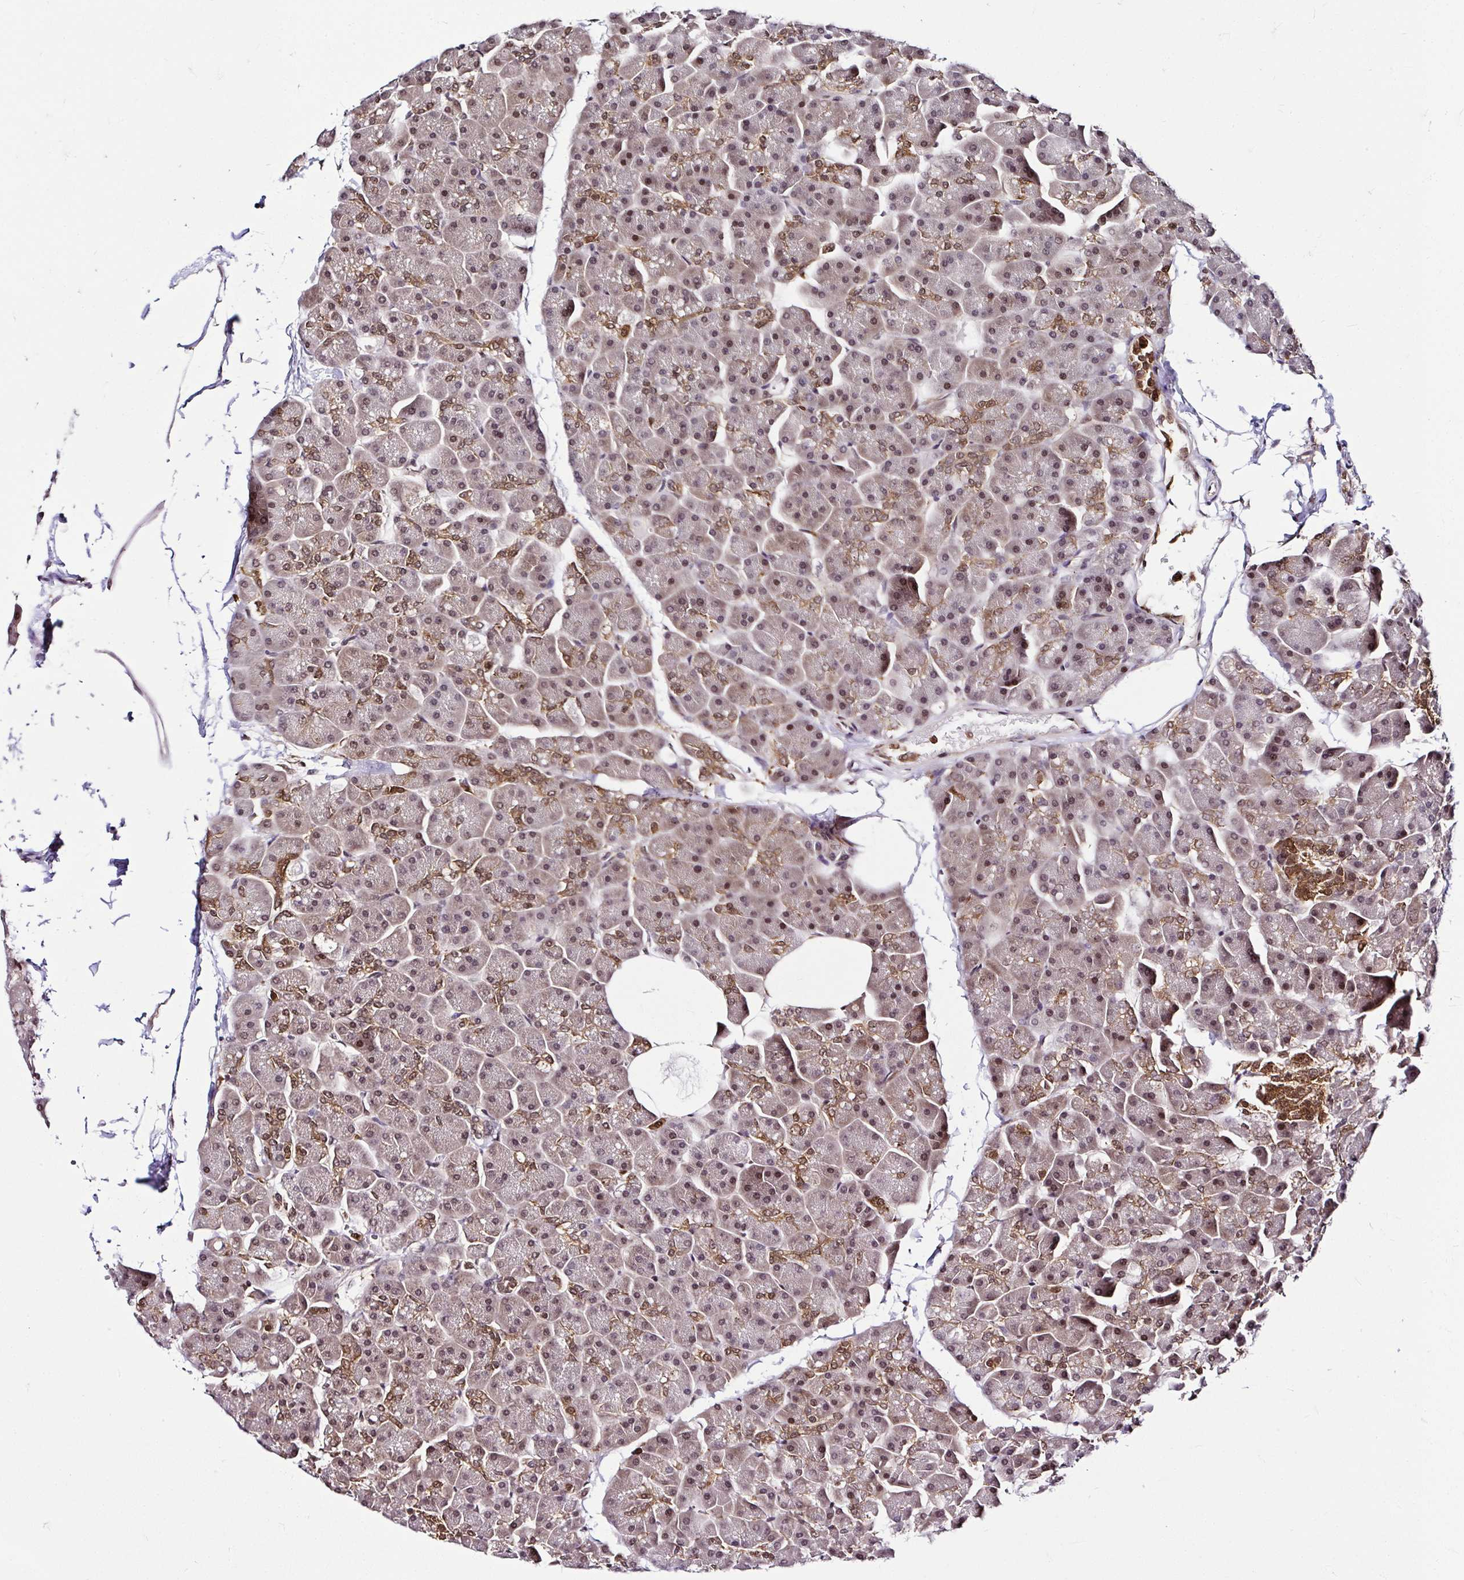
{"staining": {"intensity": "moderate", "quantity": "25%-75%", "location": "cytoplasmic/membranous,nuclear"}, "tissue": "pancreas", "cell_type": "Exocrine glandular cells", "image_type": "normal", "snomed": [{"axis": "morphology", "description": "Normal tissue, NOS"}, {"axis": "topography", "description": "Pancreas"}], "caption": "Immunohistochemical staining of normal pancreas reveals moderate cytoplasmic/membranous,nuclear protein positivity in approximately 25%-75% of exocrine glandular cells.", "gene": "PIN4", "patient": {"sex": "male", "age": 35}}